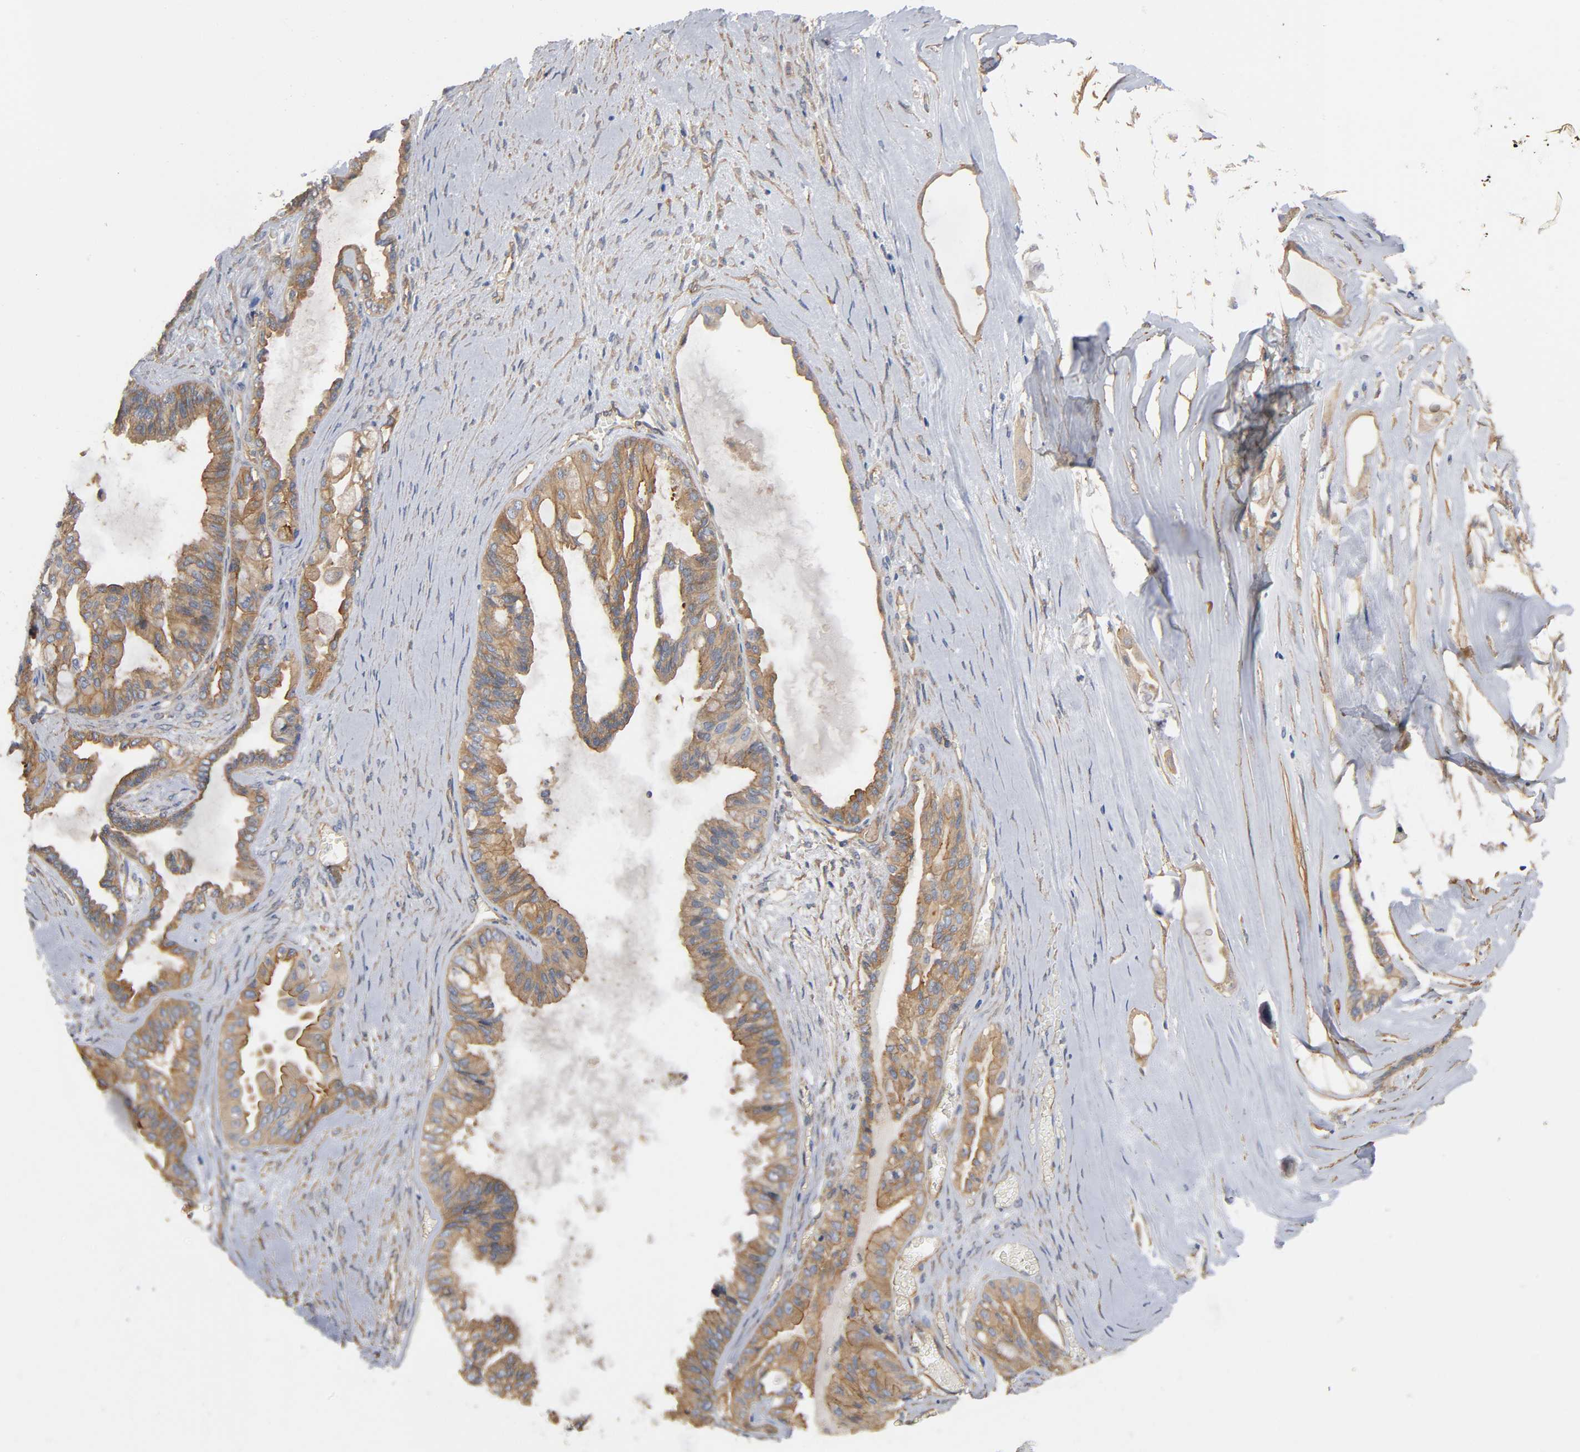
{"staining": {"intensity": "moderate", "quantity": ">75%", "location": "cytoplasmic/membranous"}, "tissue": "ovarian cancer", "cell_type": "Tumor cells", "image_type": "cancer", "snomed": [{"axis": "morphology", "description": "Carcinoma, NOS"}, {"axis": "morphology", "description": "Carcinoma, endometroid"}, {"axis": "topography", "description": "Ovary"}], "caption": "Protein expression analysis of human ovarian cancer (carcinoma) reveals moderate cytoplasmic/membranous expression in about >75% of tumor cells.", "gene": "MARS1", "patient": {"sex": "female", "age": 50}}